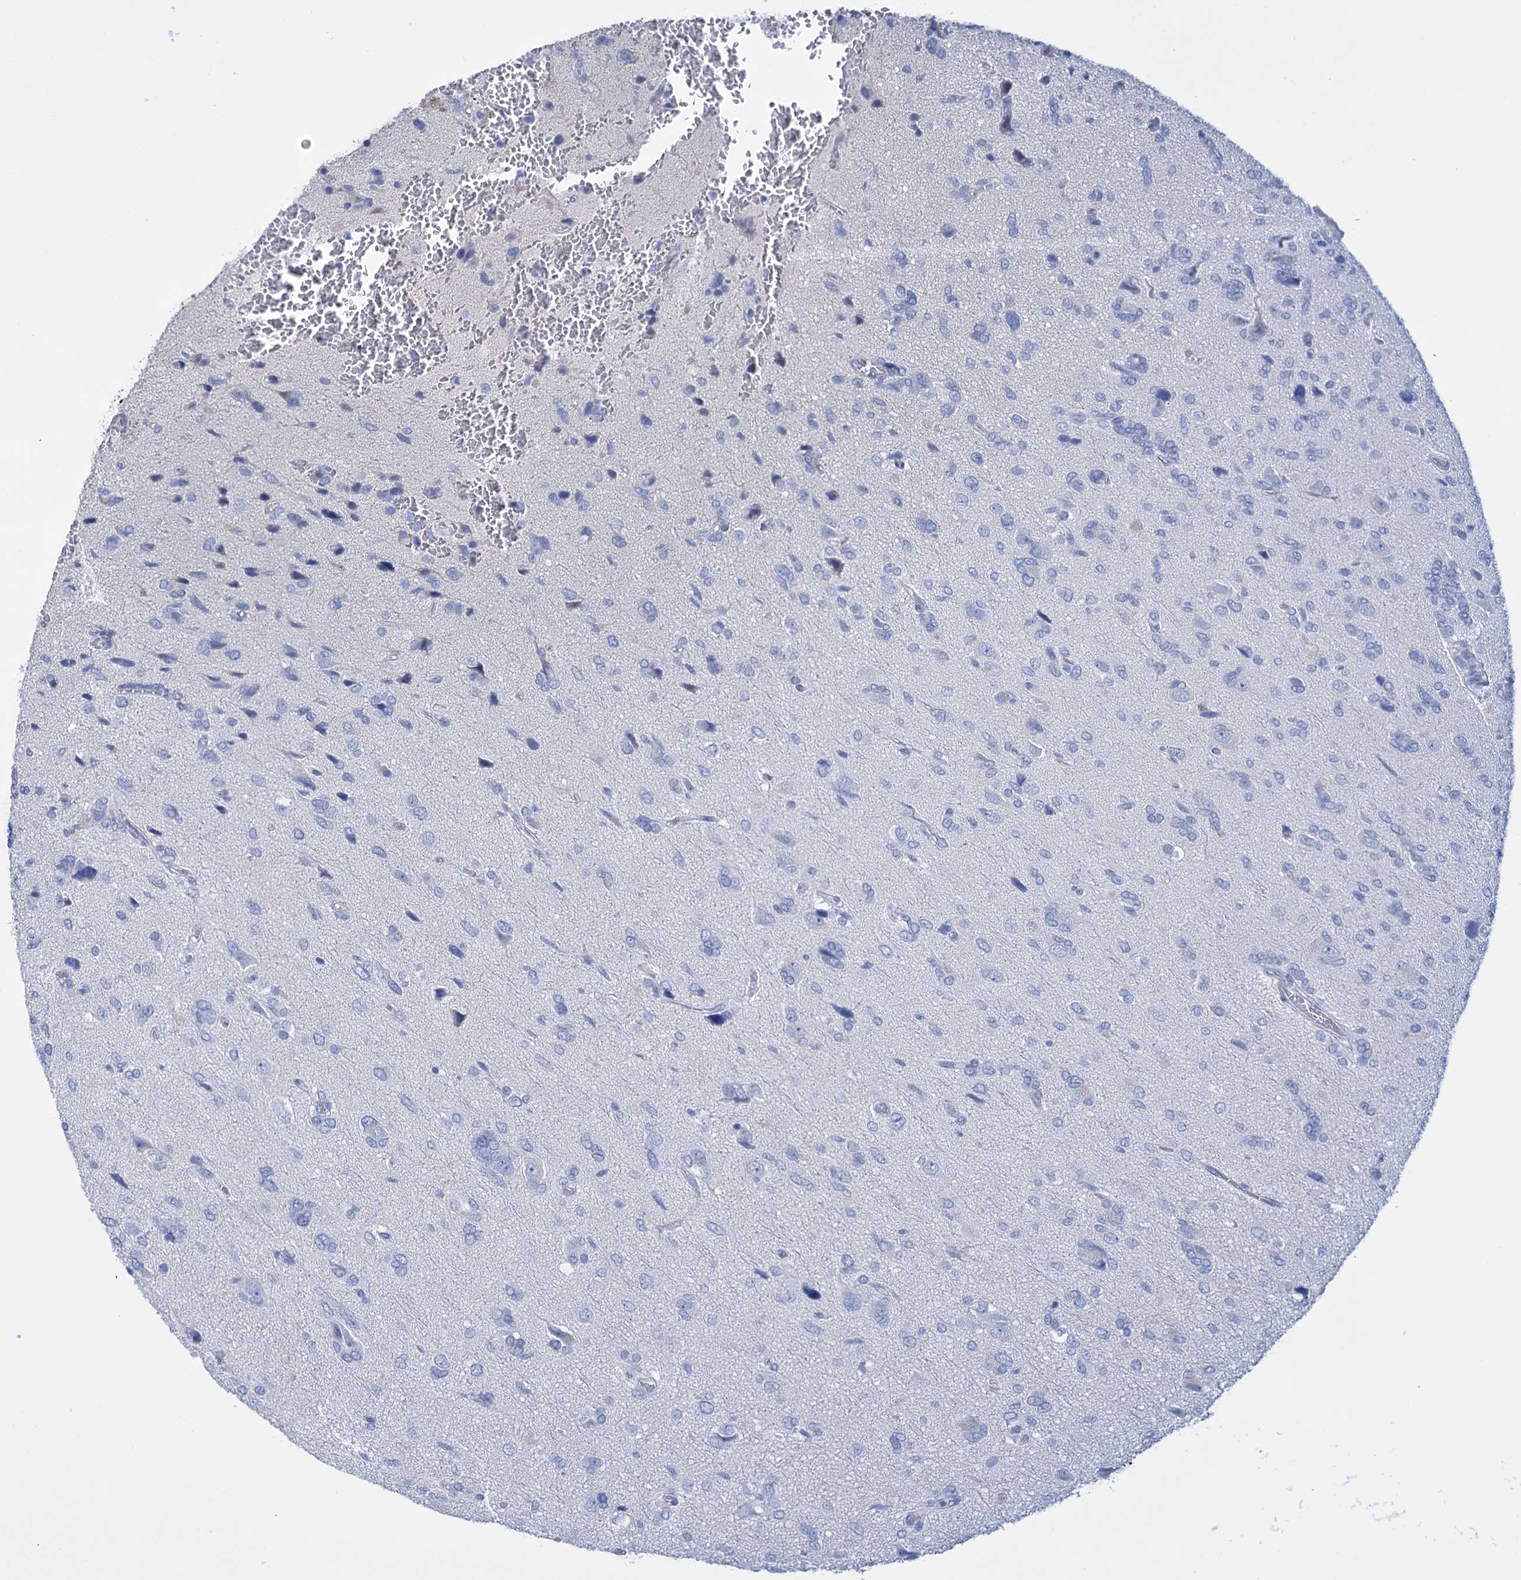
{"staining": {"intensity": "negative", "quantity": "none", "location": "none"}, "tissue": "glioma", "cell_type": "Tumor cells", "image_type": "cancer", "snomed": [{"axis": "morphology", "description": "Glioma, malignant, High grade"}, {"axis": "topography", "description": "Brain"}], "caption": "A micrograph of human glioma is negative for staining in tumor cells. The staining was performed using DAB (3,3'-diaminobenzidine) to visualize the protein expression in brown, while the nuclei were stained in blue with hematoxylin (Magnification: 20x).", "gene": "FBXW12", "patient": {"sex": "female", "age": 59}}